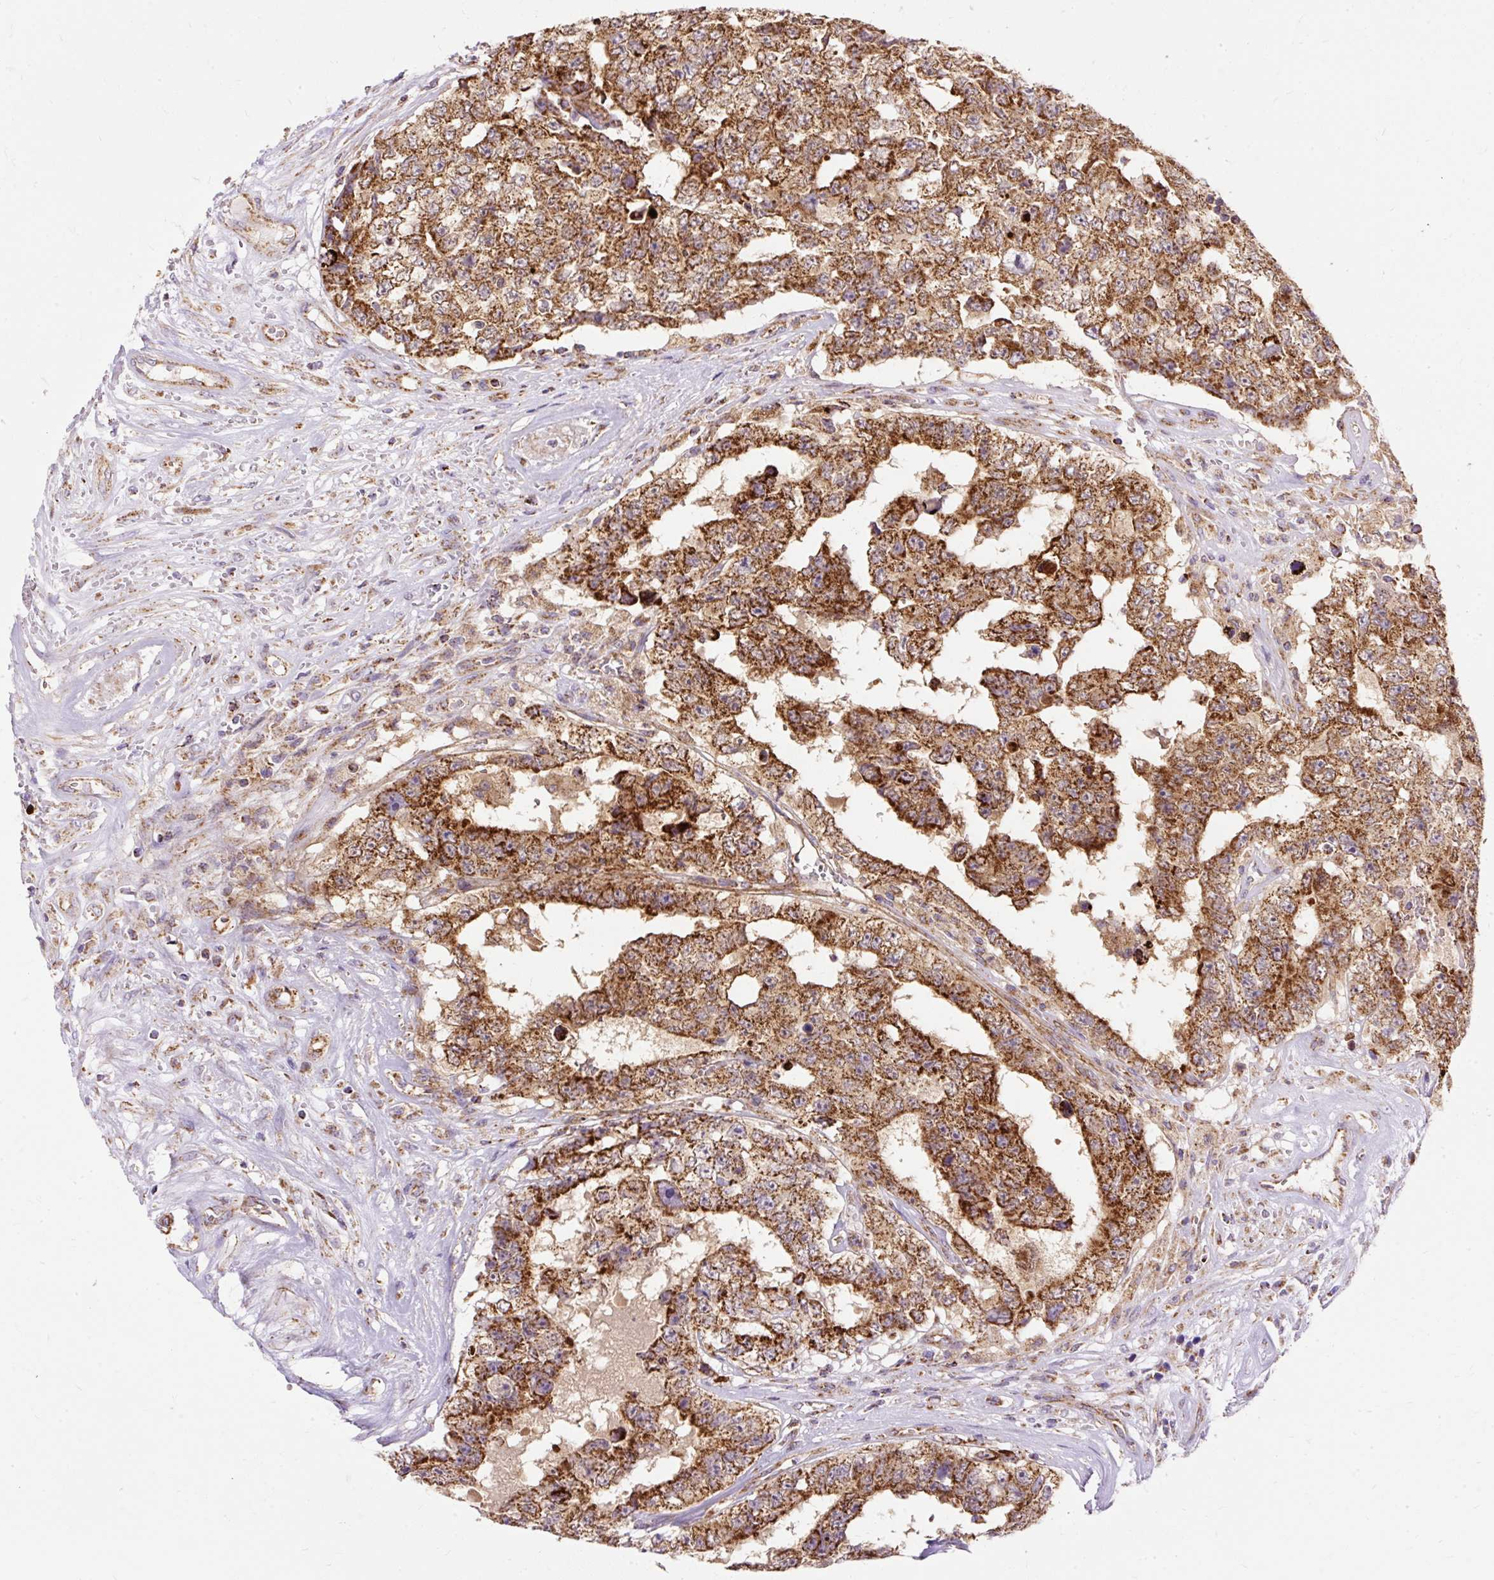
{"staining": {"intensity": "strong", "quantity": ">75%", "location": "cytoplasmic/membranous"}, "tissue": "testis cancer", "cell_type": "Tumor cells", "image_type": "cancer", "snomed": [{"axis": "morphology", "description": "Normal tissue, NOS"}, {"axis": "morphology", "description": "Carcinoma, Embryonal, NOS"}, {"axis": "topography", "description": "Testis"}, {"axis": "topography", "description": "Epididymis"}], "caption": "Strong cytoplasmic/membranous staining for a protein is present in about >75% of tumor cells of embryonal carcinoma (testis) using IHC.", "gene": "CEP290", "patient": {"sex": "male", "age": 25}}